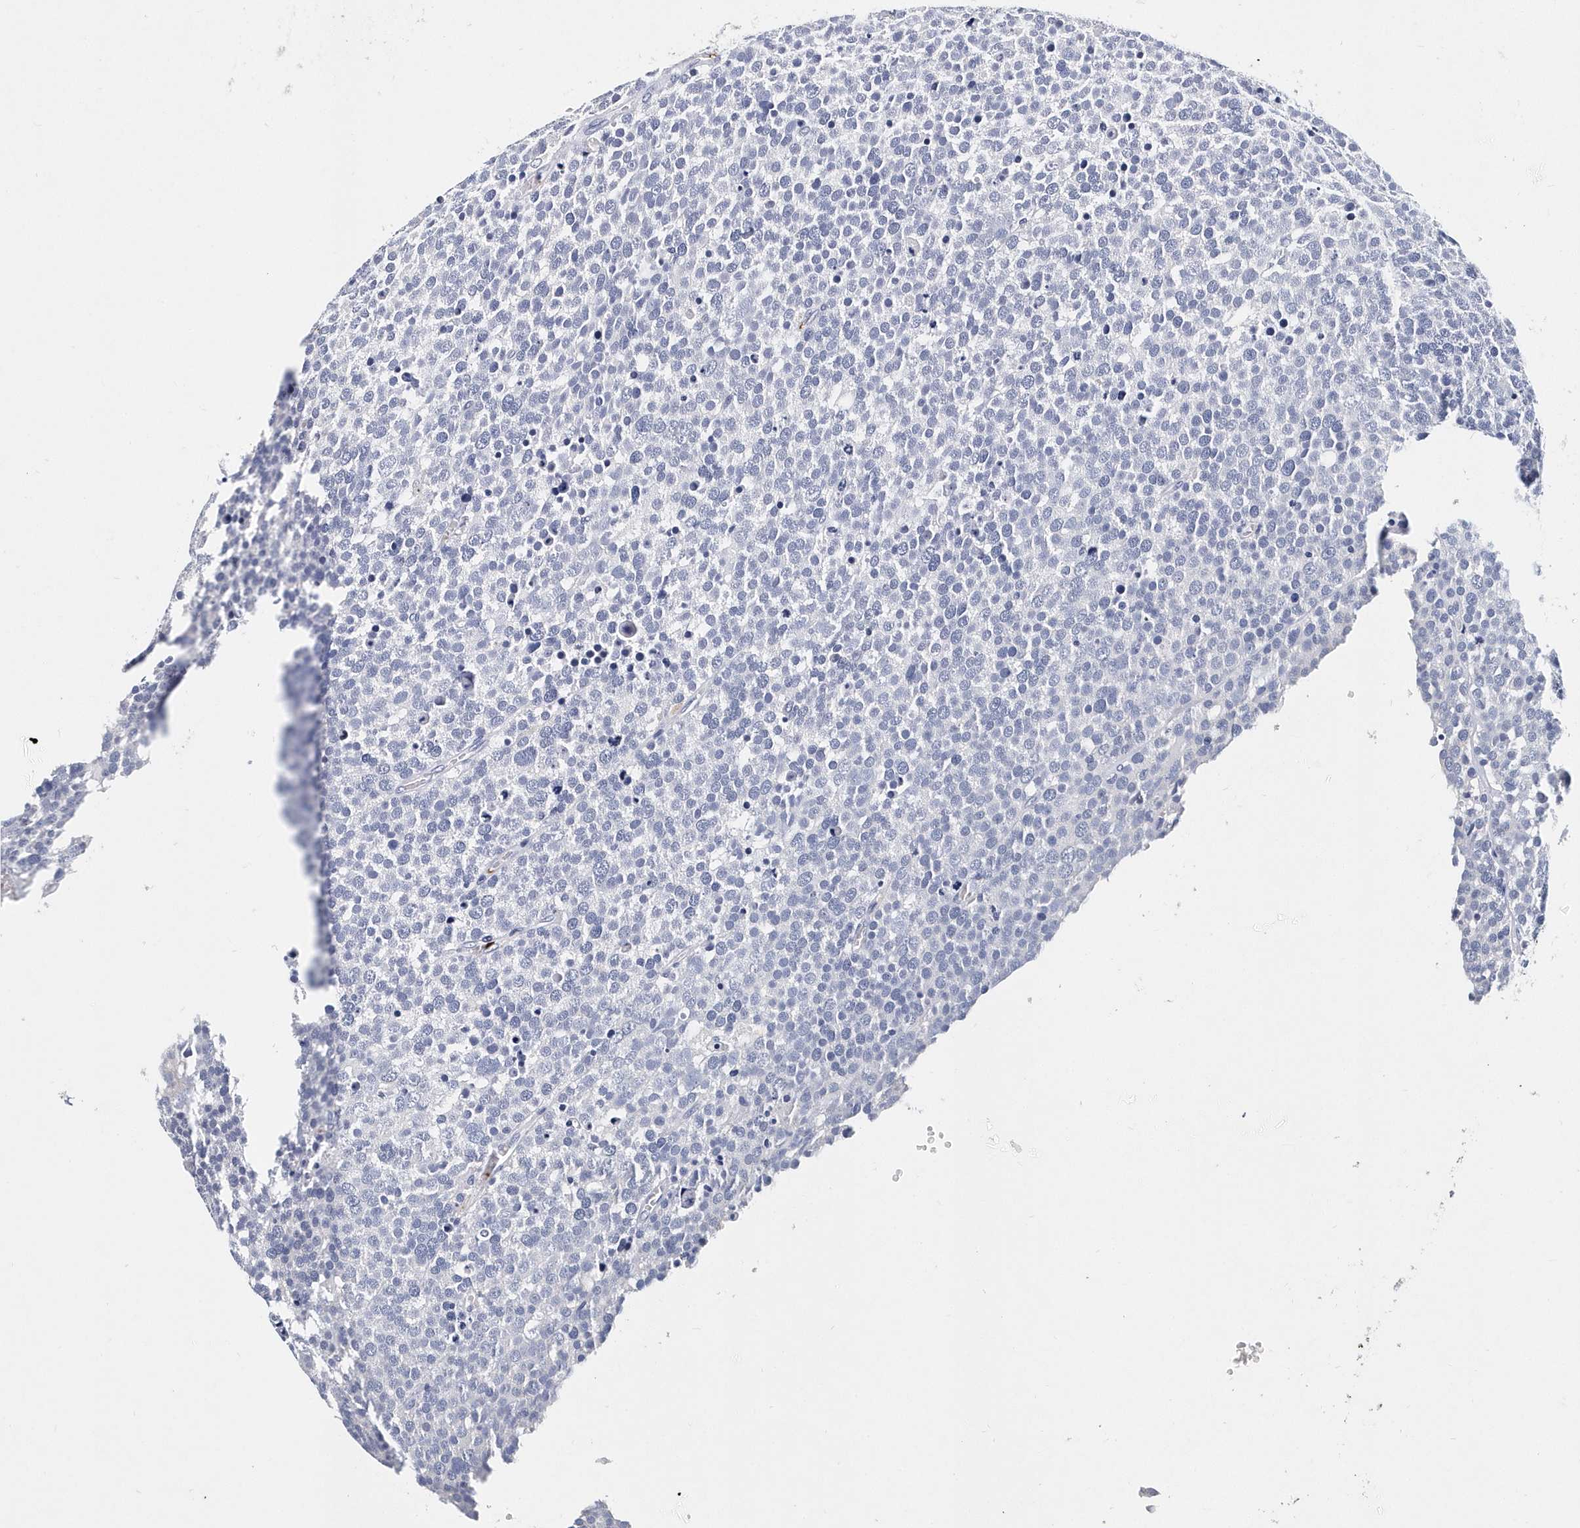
{"staining": {"intensity": "negative", "quantity": "none", "location": "none"}, "tissue": "testis cancer", "cell_type": "Tumor cells", "image_type": "cancer", "snomed": [{"axis": "morphology", "description": "Seminoma, NOS"}, {"axis": "topography", "description": "Testis"}], "caption": "Immunohistochemical staining of testis cancer exhibits no significant positivity in tumor cells. The staining was performed using DAB (3,3'-diaminobenzidine) to visualize the protein expression in brown, while the nuclei were stained in blue with hematoxylin (Magnification: 20x).", "gene": "ITGA2B", "patient": {"sex": "male", "age": 71}}